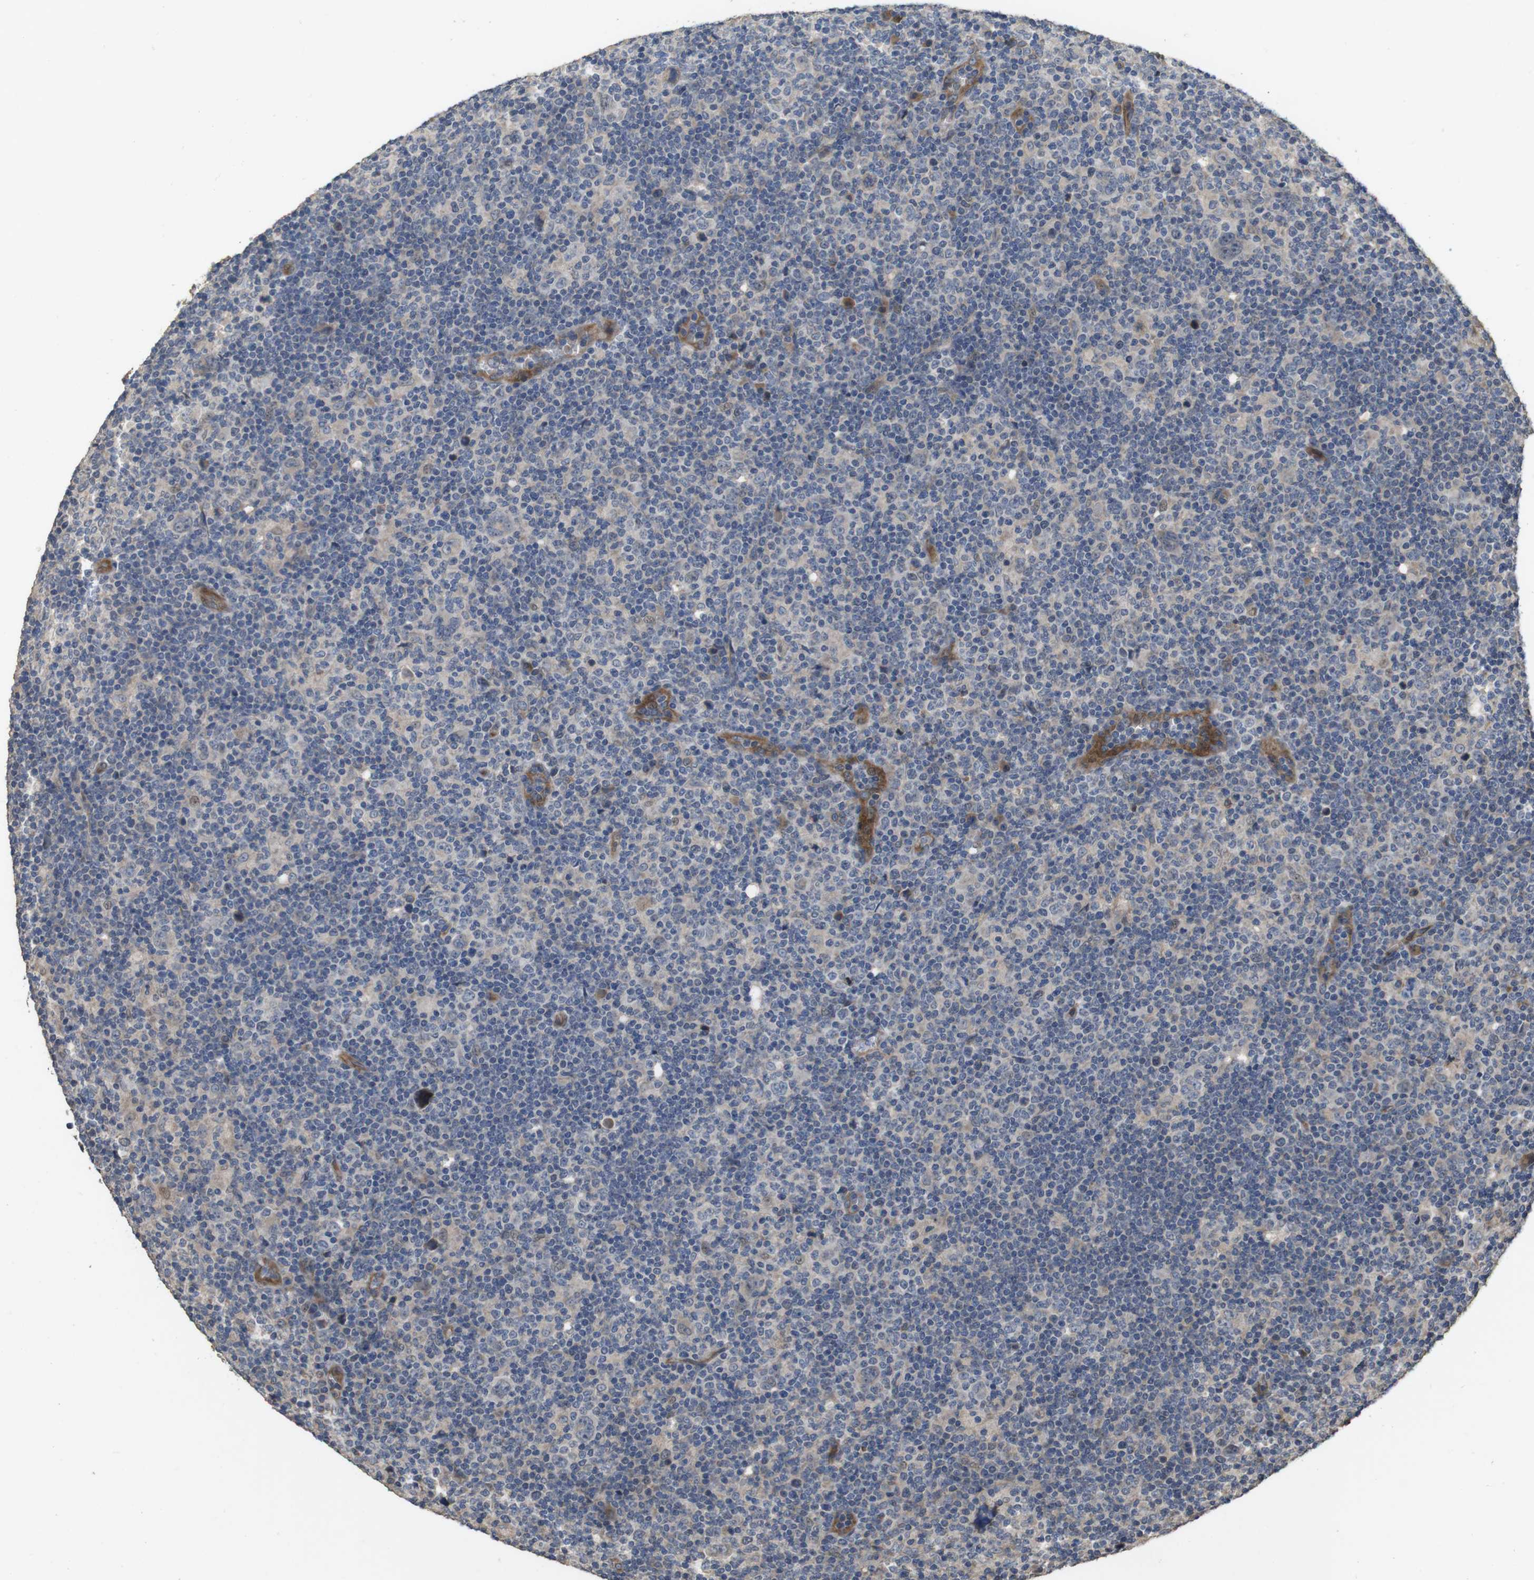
{"staining": {"intensity": "weak", "quantity": "<25%", "location": "cytoplasmic/membranous"}, "tissue": "lymphoma", "cell_type": "Tumor cells", "image_type": "cancer", "snomed": [{"axis": "morphology", "description": "Hodgkin's disease, NOS"}, {"axis": "topography", "description": "Lymph node"}], "caption": "A photomicrograph of lymphoma stained for a protein demonstrates no brown staining in tumor cells.", "gene": "PCDHB10", "patient": {"sex": "female", "age": 57}}